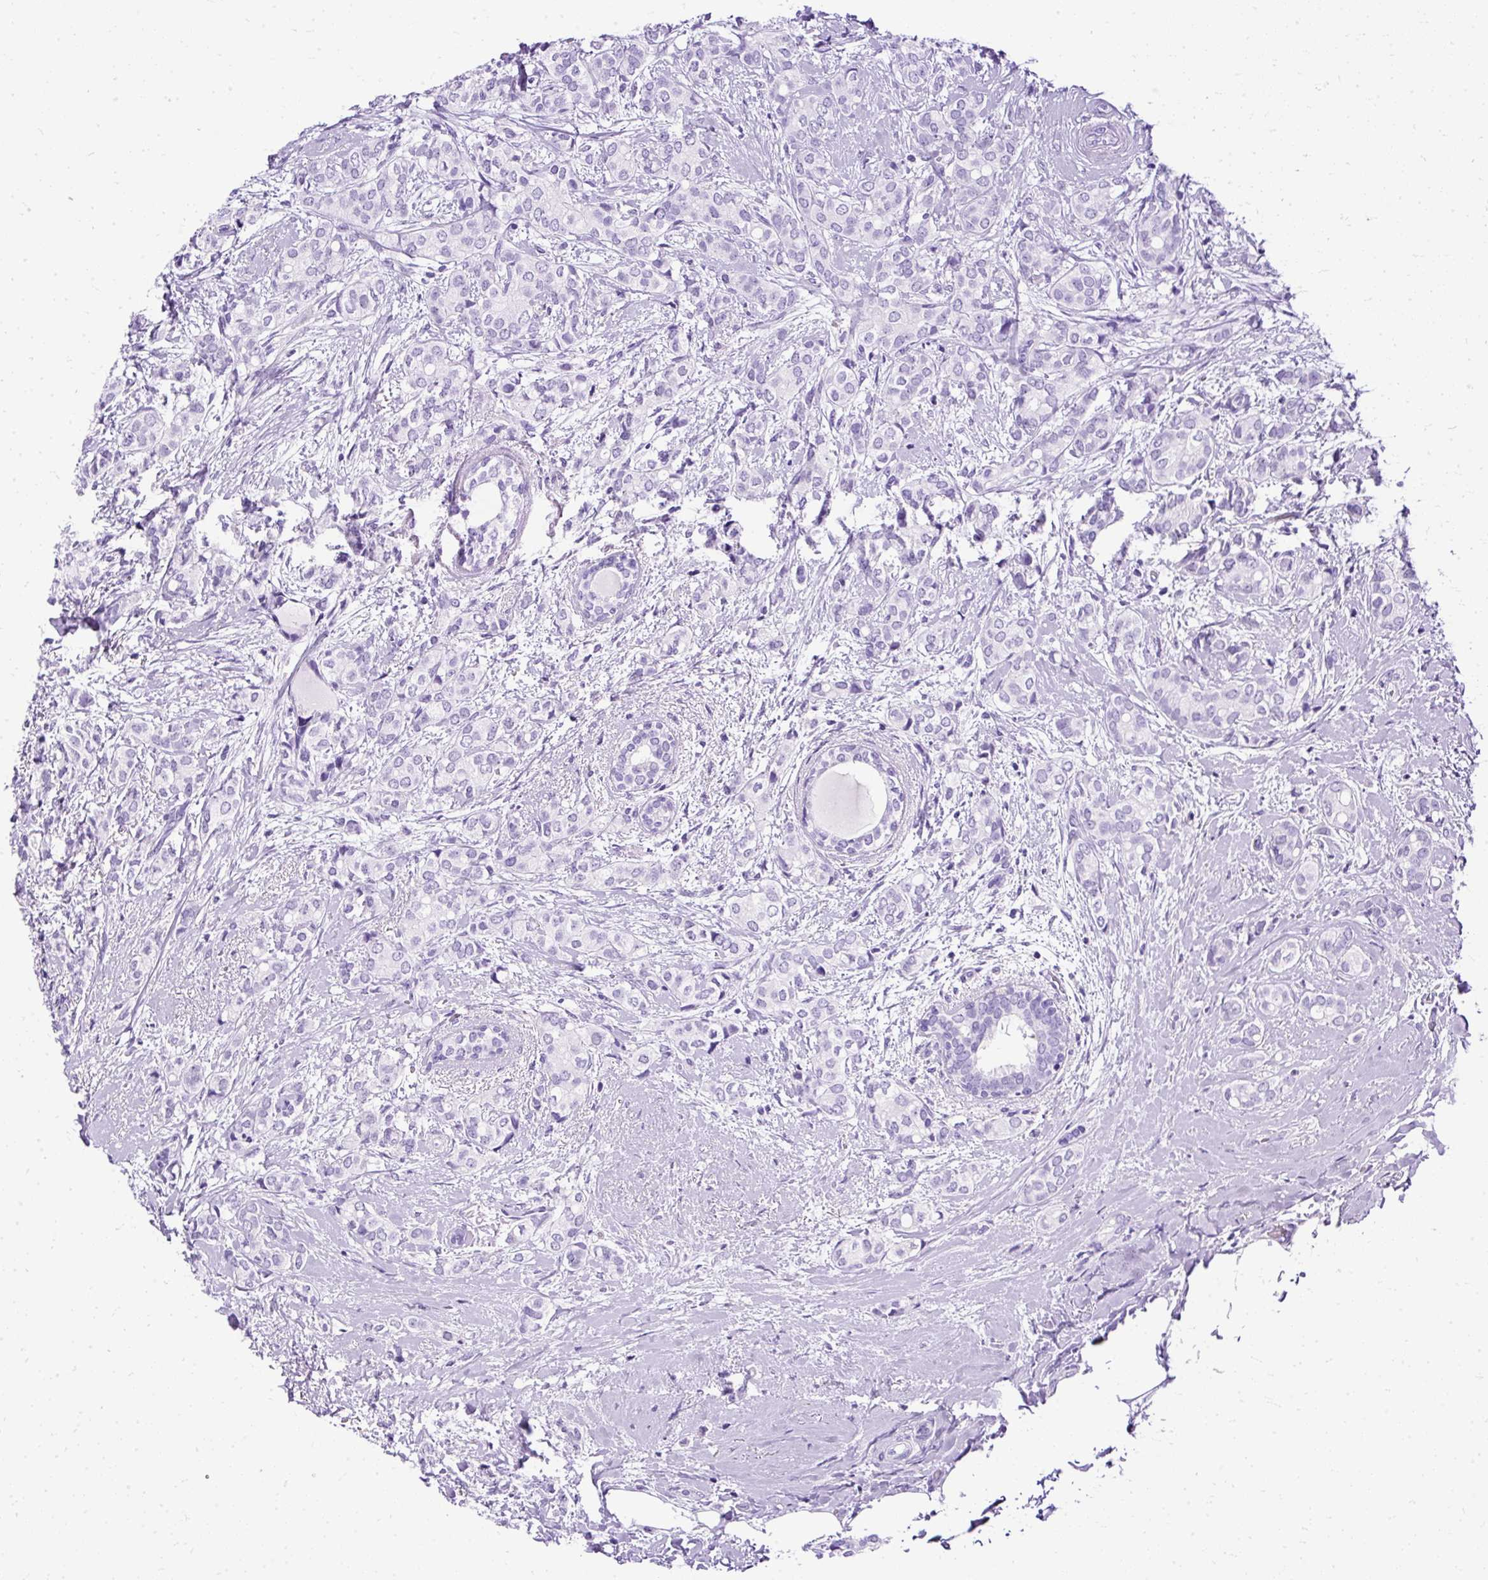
{"staining": {"intensity": "negative", "quantity": "none", "location": "none"}, "tissue": "breast cancer", "cell_type": "Tumor cells", "image_type": "cancer", "snomed": [{"axis": "morphology", "description": "Duct carcinoma"}, {"axis": "topography", "description": "Breast"}], "caption": "Breast cancer (invasive ductal carcinoma) stained for a protein using immunohistochemistry demonstrates no expression tumor cells.", "gene": "SLC8A2", "patient": {"sex": "female", "age": 73}}